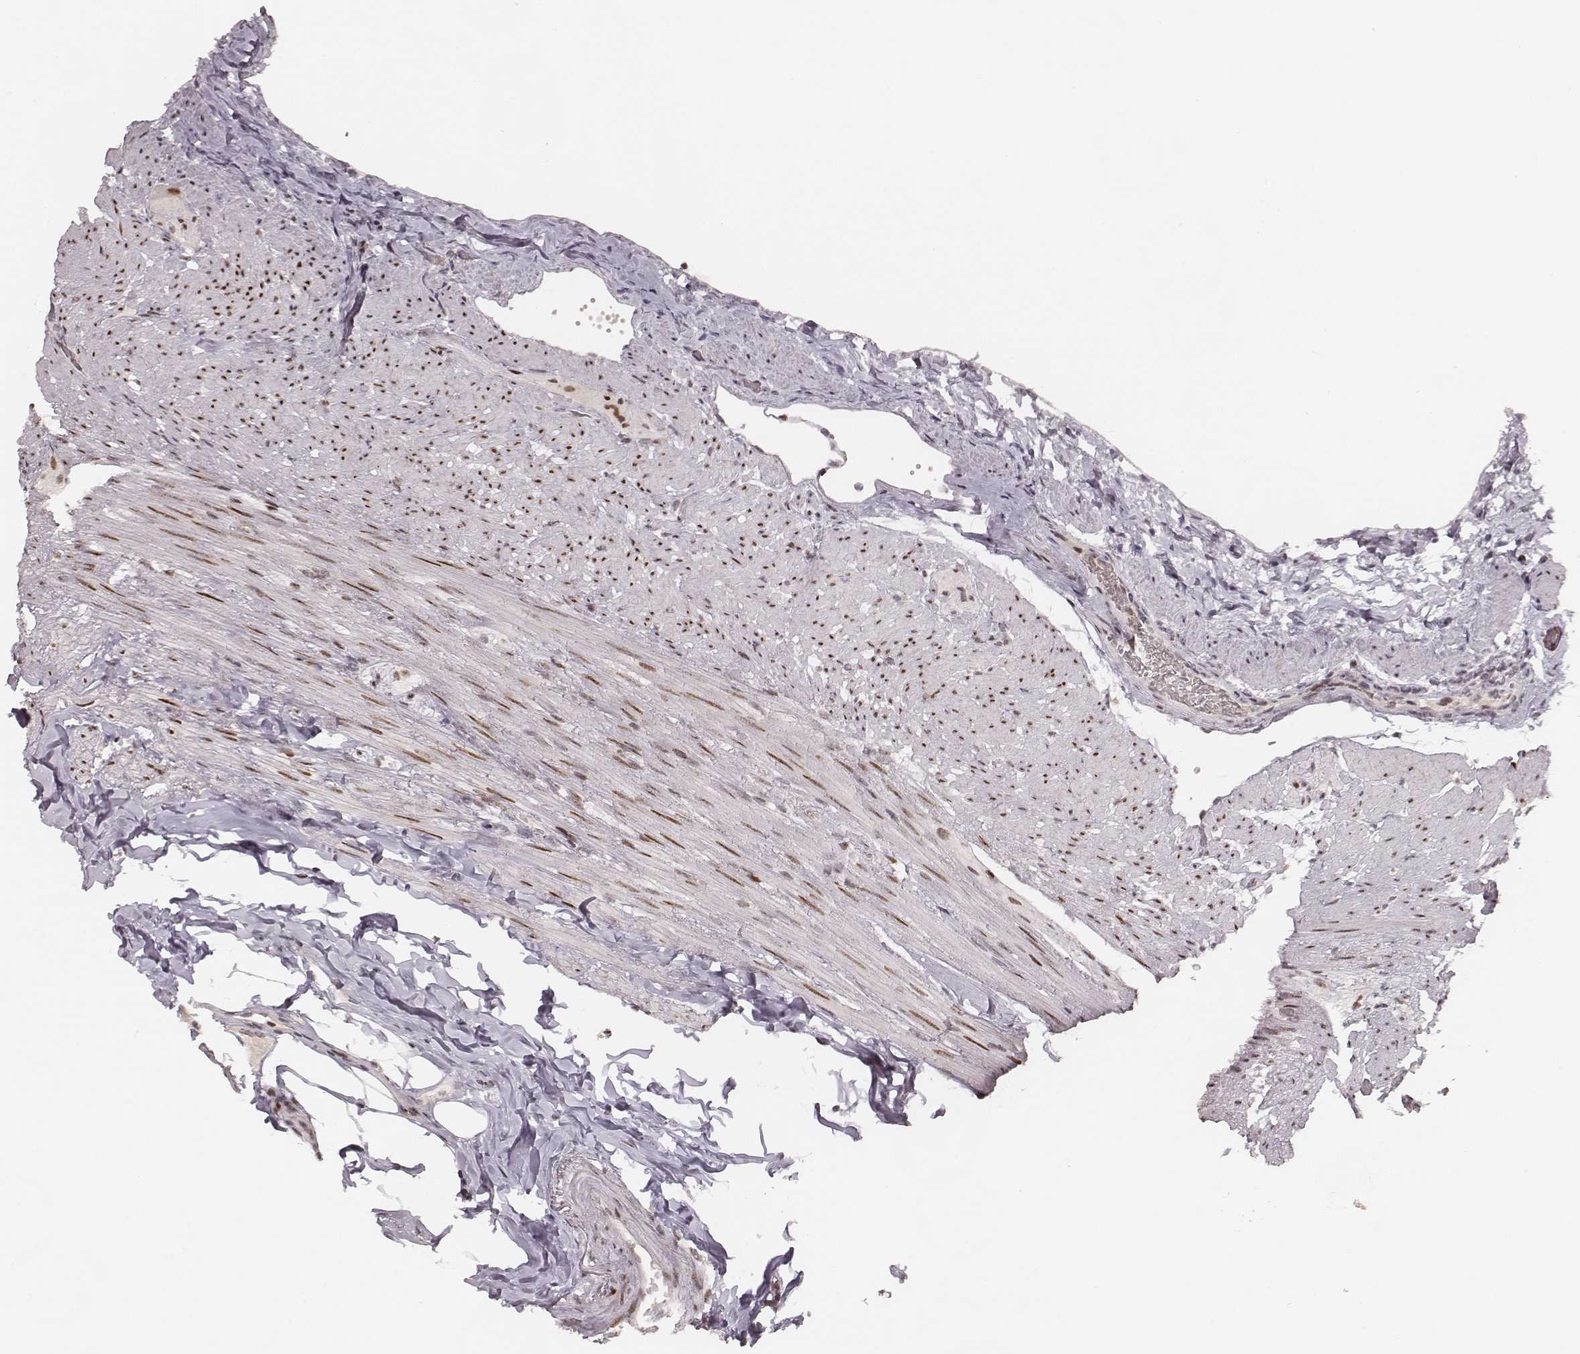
{"staining": {"intensity": "moderate", "quantity": ">75%", "location": "nuclear"}, "tissue": "appendix", "cell_type": "Glandular cells", "image_type": "normal", "snomed": [{"axis": "morphology", "description": "Normal tissue, NOS"}, {"axis": "topography", "description": "Appendix"}], "caption": "Glandular cells show medium levels of moderate nuclear expression in approximately >75% of cells in benign appendix. The protein is stained brown, and the nuclei are stained in blue (DAB IHC with brightfield microscopy, high magnification).", "gene": "HNRNPC", "patient": {"sex": "male", "age": 47}}